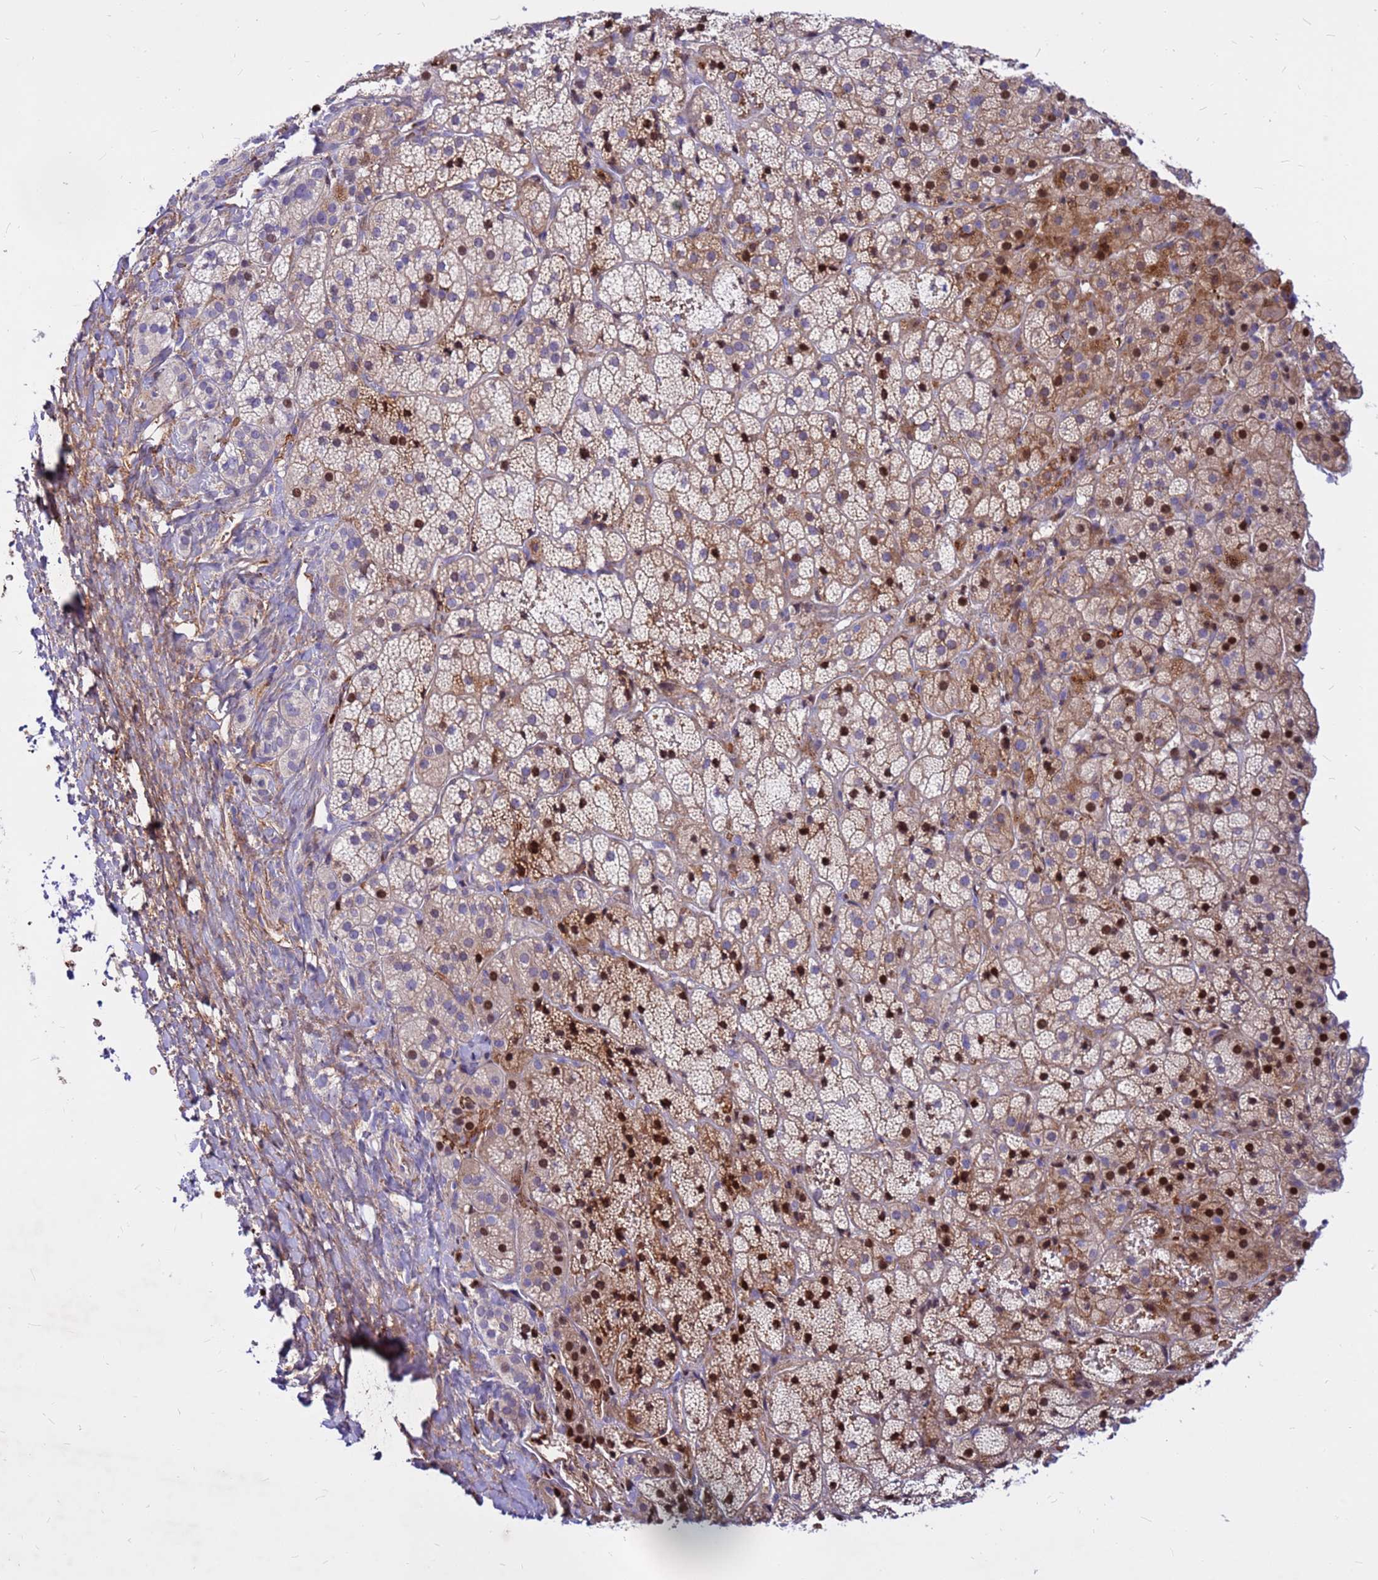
{"staining": {"intensity": "strong", "quantity": "<25%", "location": "cytoplasmic/membranous,nuclear"}, "tissue": "adrenal gland", "cell_type": "Glandular cells", "image_type": "normal", "snomed": [{"axis": "morphology", "description": "Normal tissue, NOS"}, {"axis": "topography", "description": "Adrenal gland"}], "caption": "Immunohistochemistry (IHC) (DAB (3,3'-diaminobenzidine)) staining of benign human adrenal gland demonstrates strong cytoplasmic/membranous,nuclear protein staining in approximately <25% of glandular cells.", "gene": "ZNF669", "patient": {"sex": "female", "age": 70}}